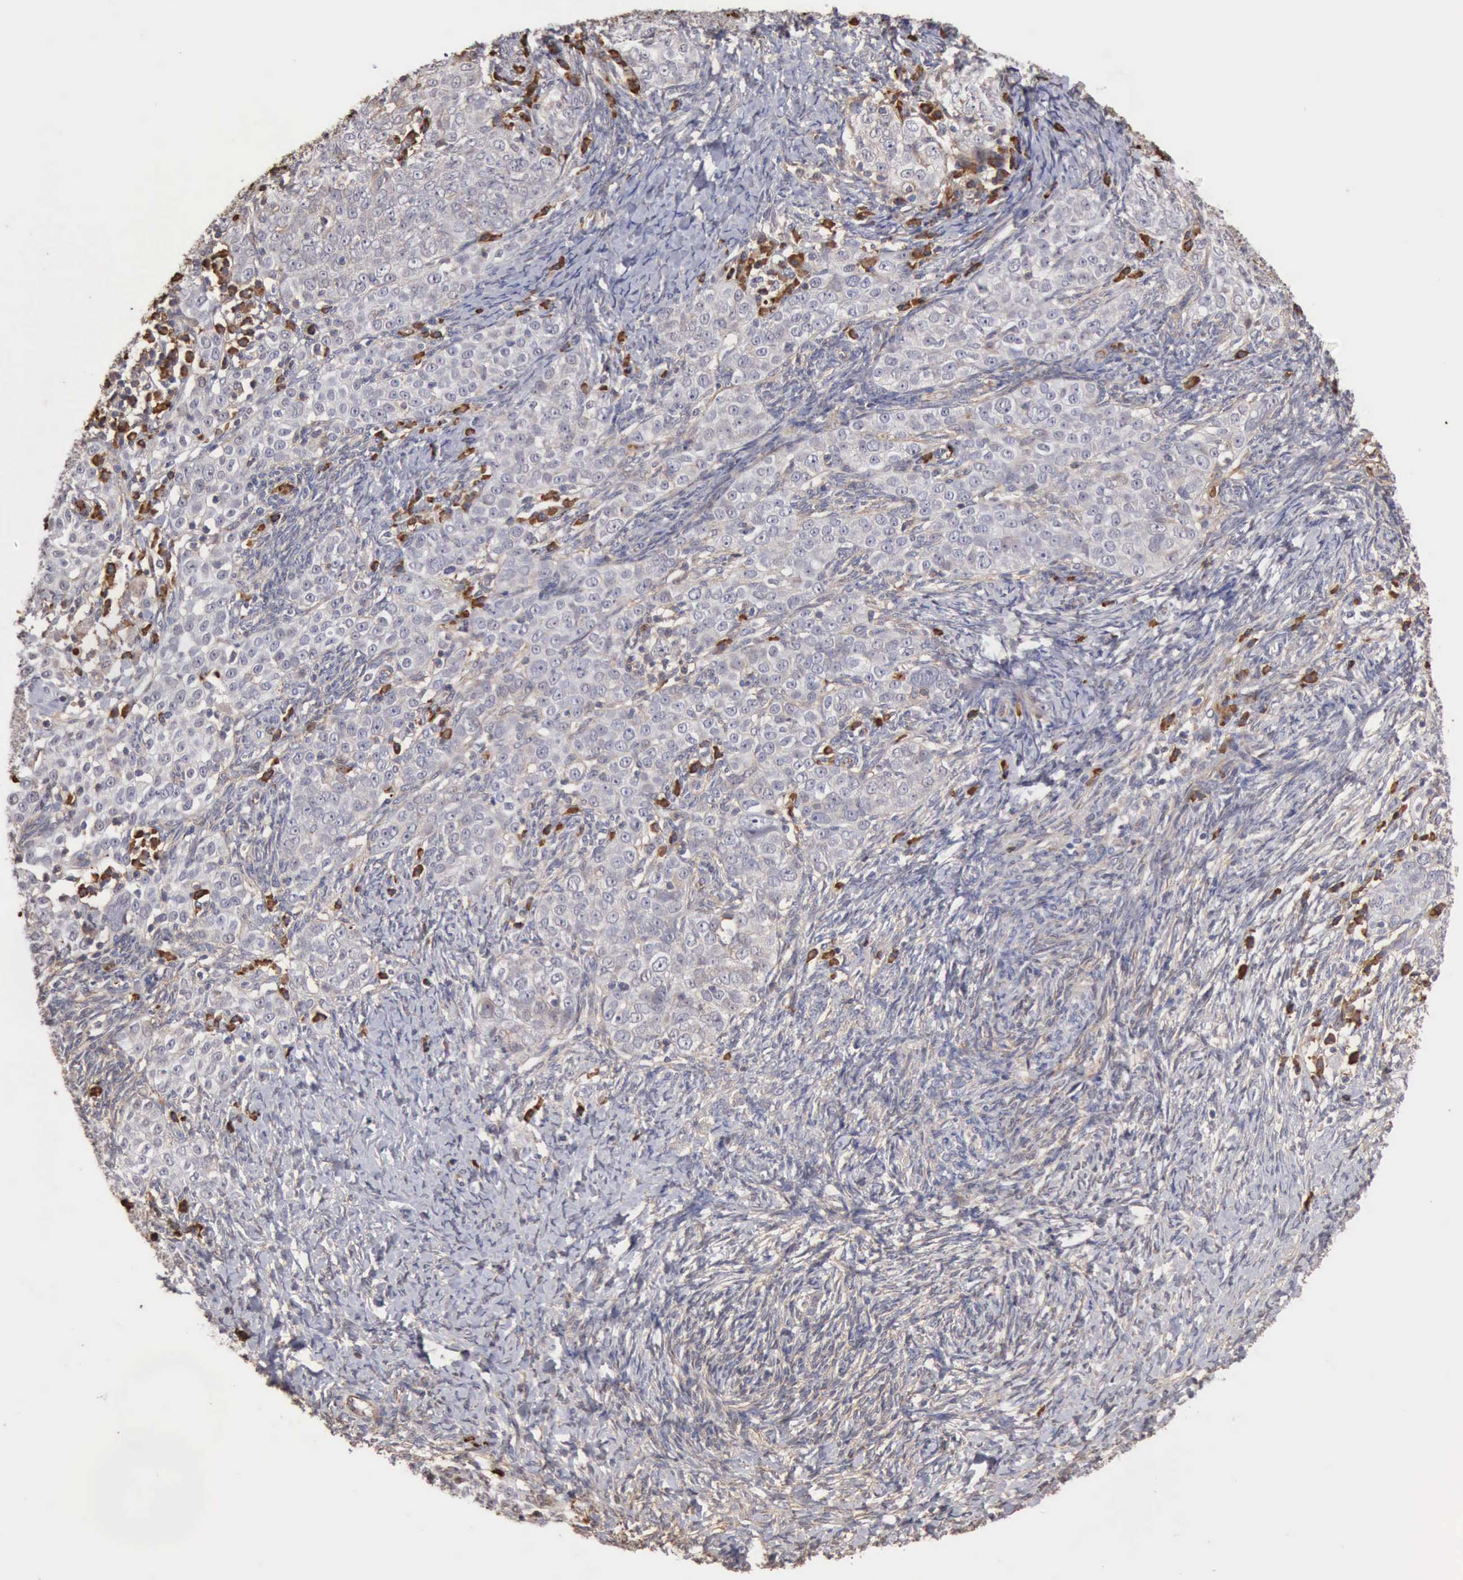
{"staining": {"intensity": "negative", "quantity": "none", "location": "none"}, "tissue": "ovarian cancer", "cell_type": "Tumor cells", "image_type": "cancer", "snomed": [{"axis": "morphology", "description": "Normal tissue, NOS"}, {"axis": "morphology", "description": "Cystadenocarcinoma, serous, NOS"}, {"axis": "topography", "description": "Ovary"}], "caption": "Protein analysis of ovarian serous cystadenocarcinoma reveals no significant expression in tumor cells.", "gene": "GPR101", "patient": {"sex": "female", "age": 62}}